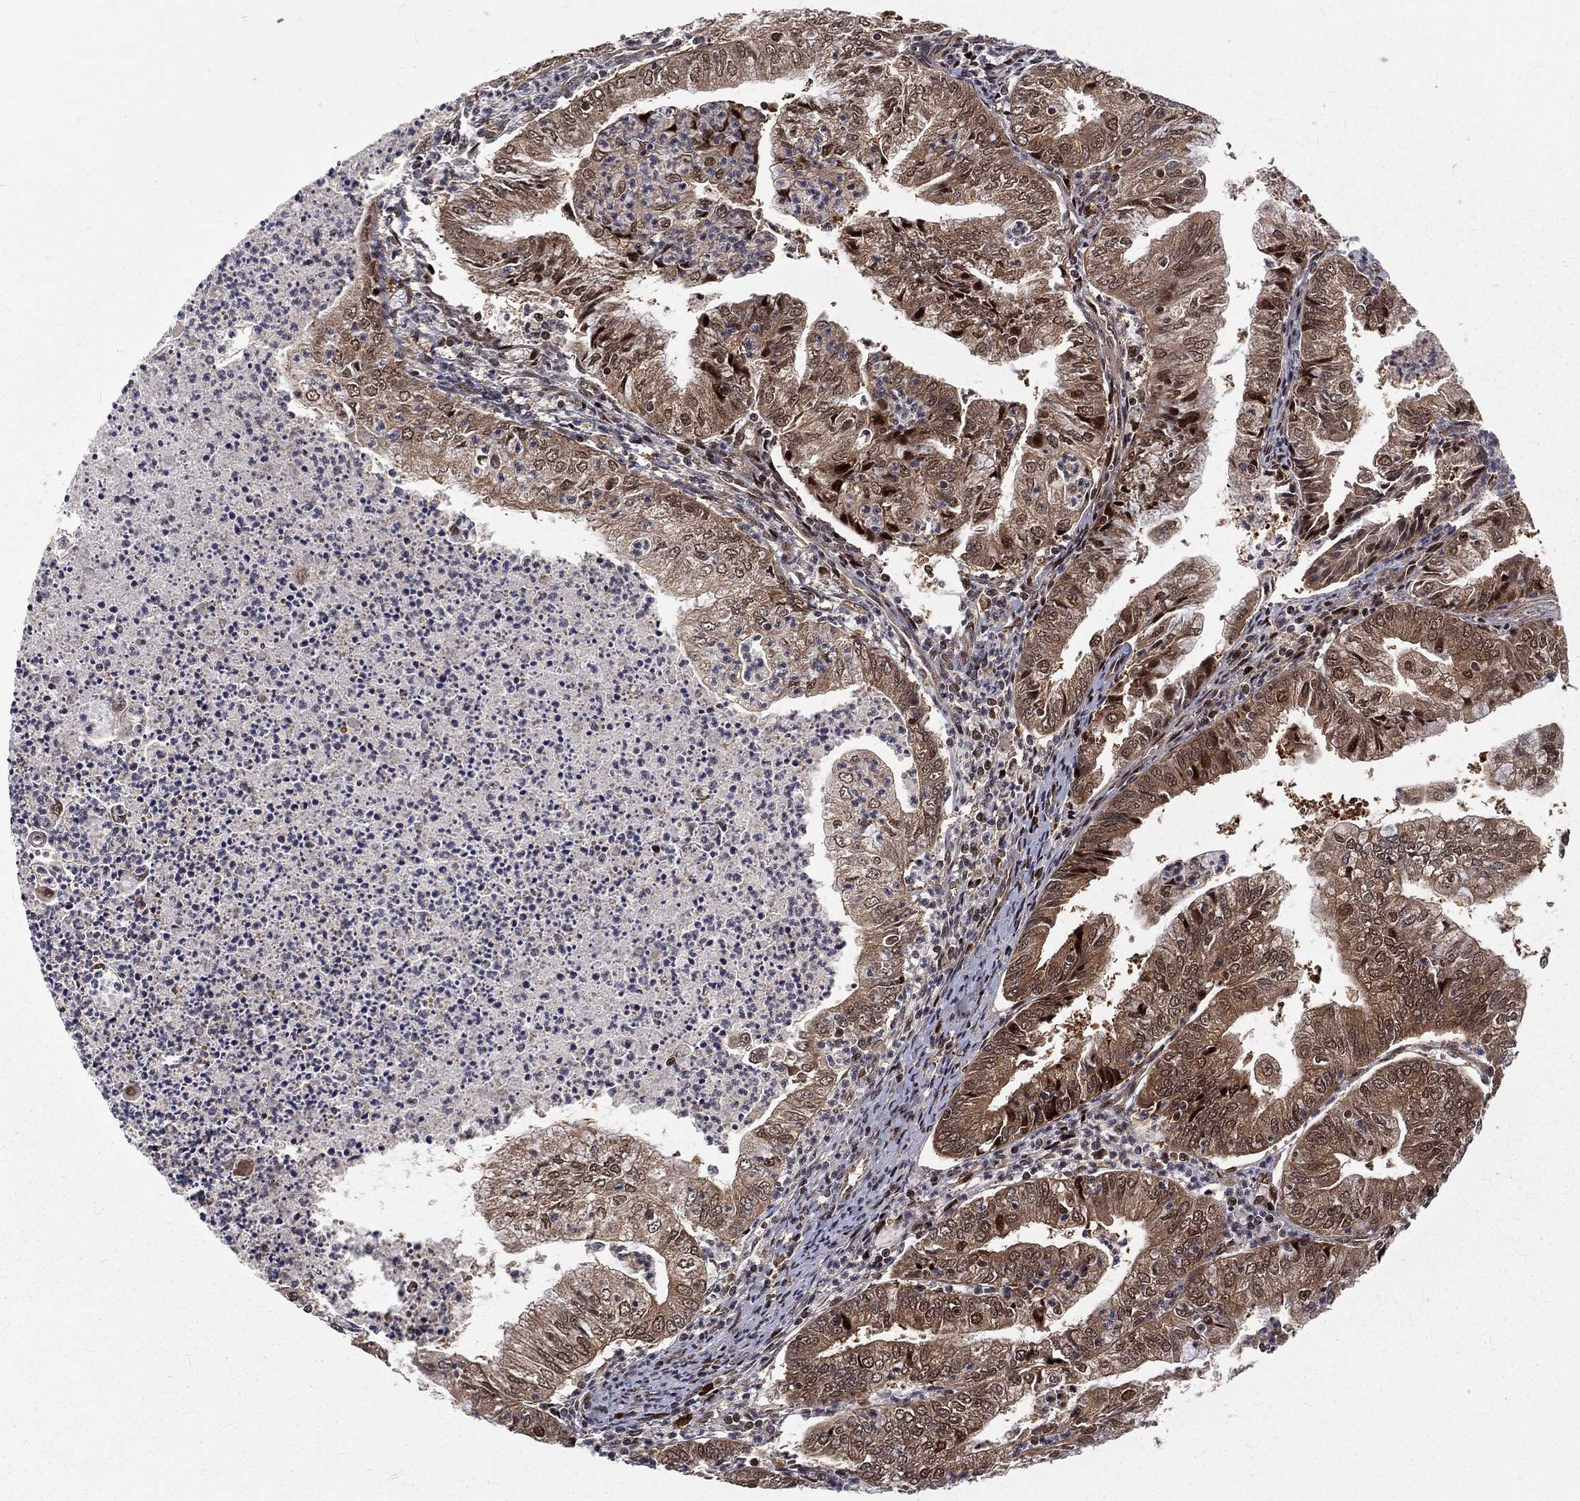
{"staining": {"intensity": "moderate", "quantity": ">75%", "location": "cytoplasmic/membranous,nuclear"}, "tissue": "endometrial cancer", "cell_type": "Tumor cells", "image_type": "cancer", "snomed": [{"axis": "morphology", "description": "Adenocarcinoma, NOS"}, {"axis": "topography", "description": "Endometrium"}], "caption": "Immunohistochemistry staining of endometrial cancer, which demonstrates medium levels of moderate cytoplasmic/membranous and nuclear staining in about >75% of tumor cells indicating moderate cytoplasmic/membranous and nuclear protein staining. The staining was performed using DAB (3,3'-diaminobenzidine) (brown) for protein detection and nuclei were counterstained in hematoxylin (blue).", "gene": "MDM2", "patient": {"sex": "female", "age": 55}}